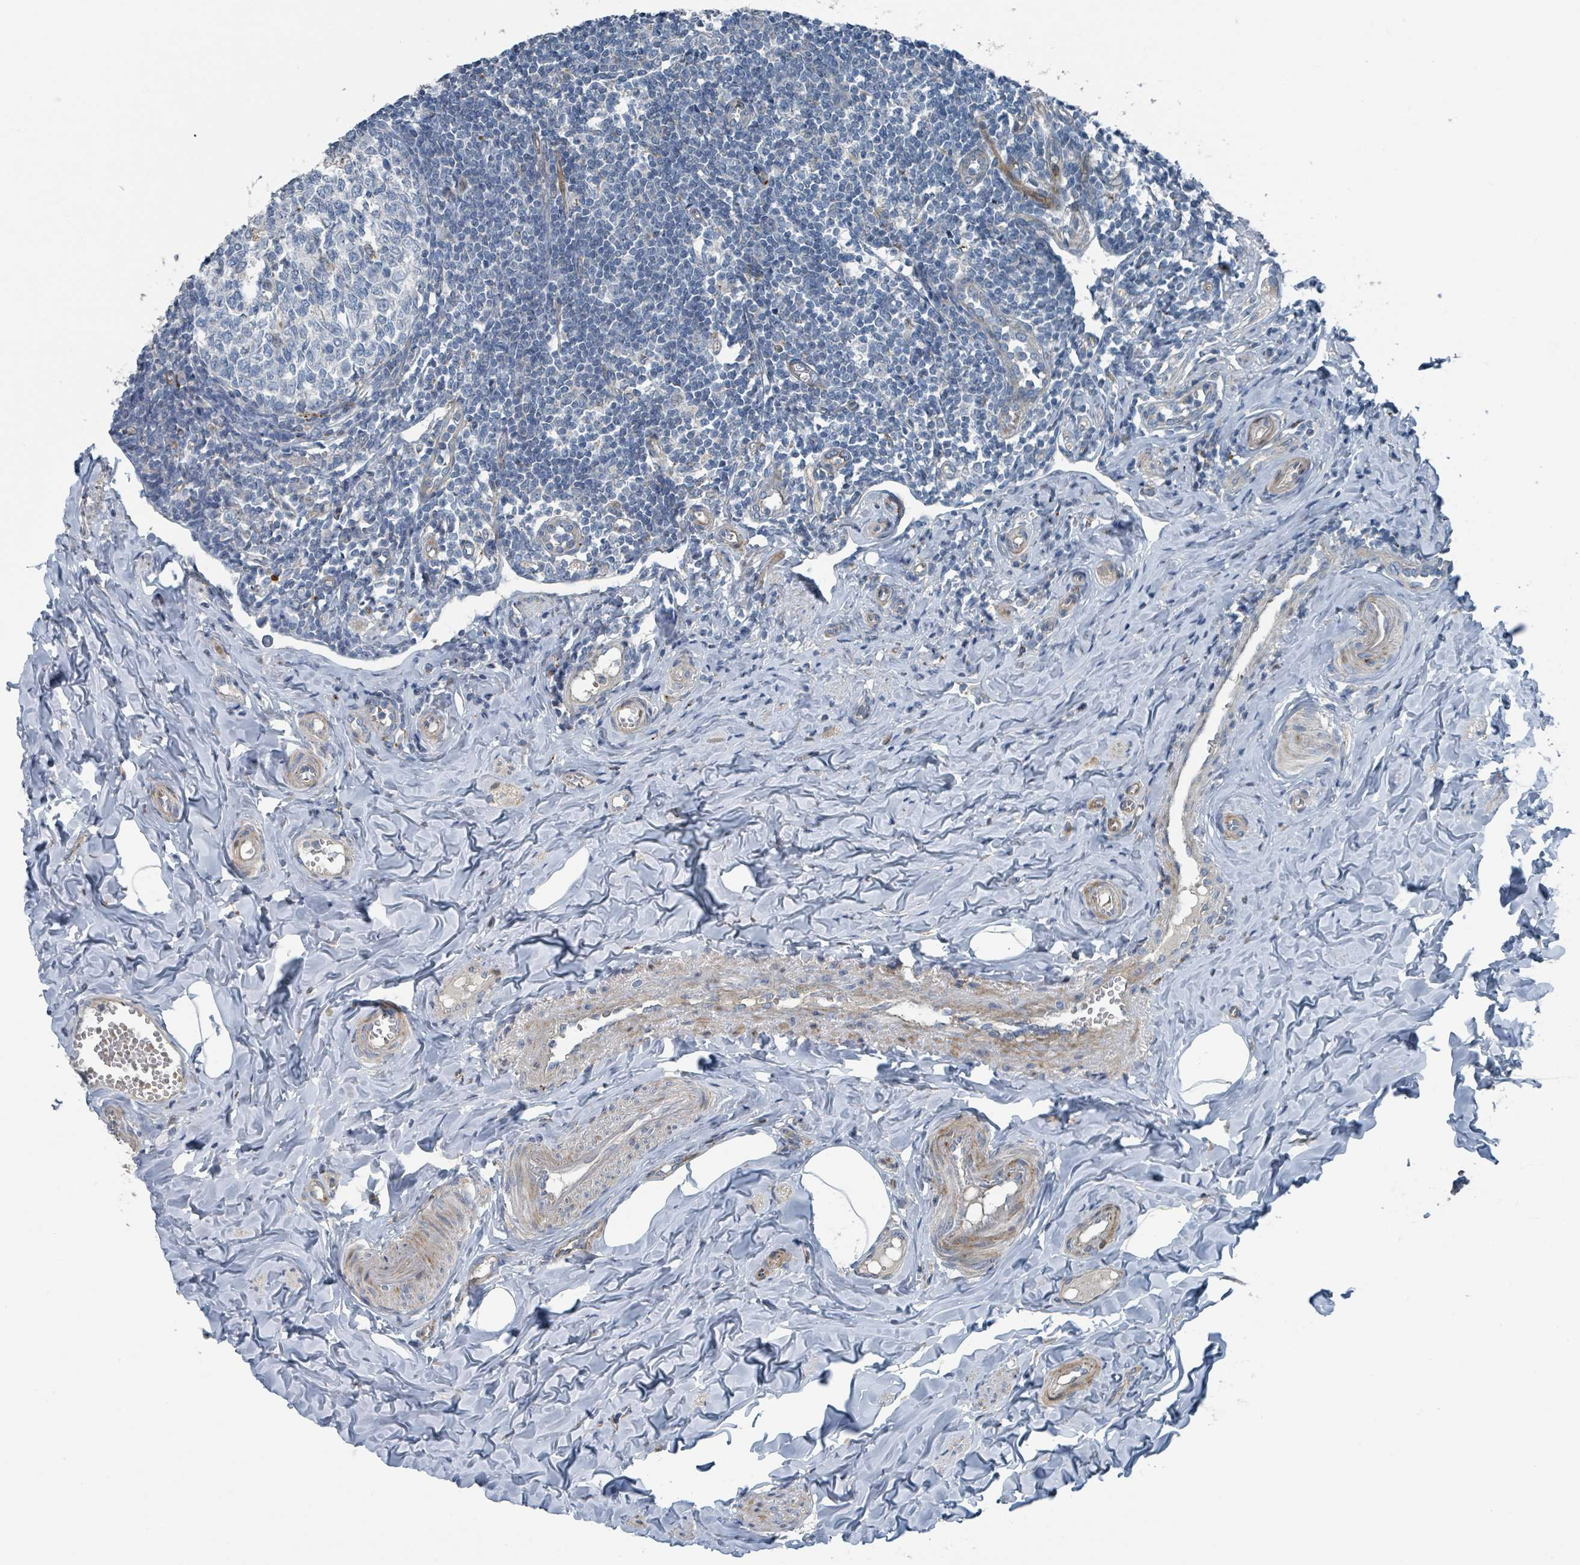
{"staining": {"intensity": "strong", "quantity": "25%-75%", "location": "cytoplasmic/membranous"}, "tissue": "appendix", "cell_type": "Glandular cells", "image_type": "normal", "snomed": [{"axis": "morphology", "description": "Normal tissue, NOS"}, {"axis": "topography", "description": "Appendix"}], "caption": "This micrograph shows immunohistochemistry staining of benign human appendix, with high strong cytoplasmic/membranous positivity in approximately 25%-75% of glandular cells.", "gene": "DIPK2A", "patient": {"sex": "male", "age": 78}}